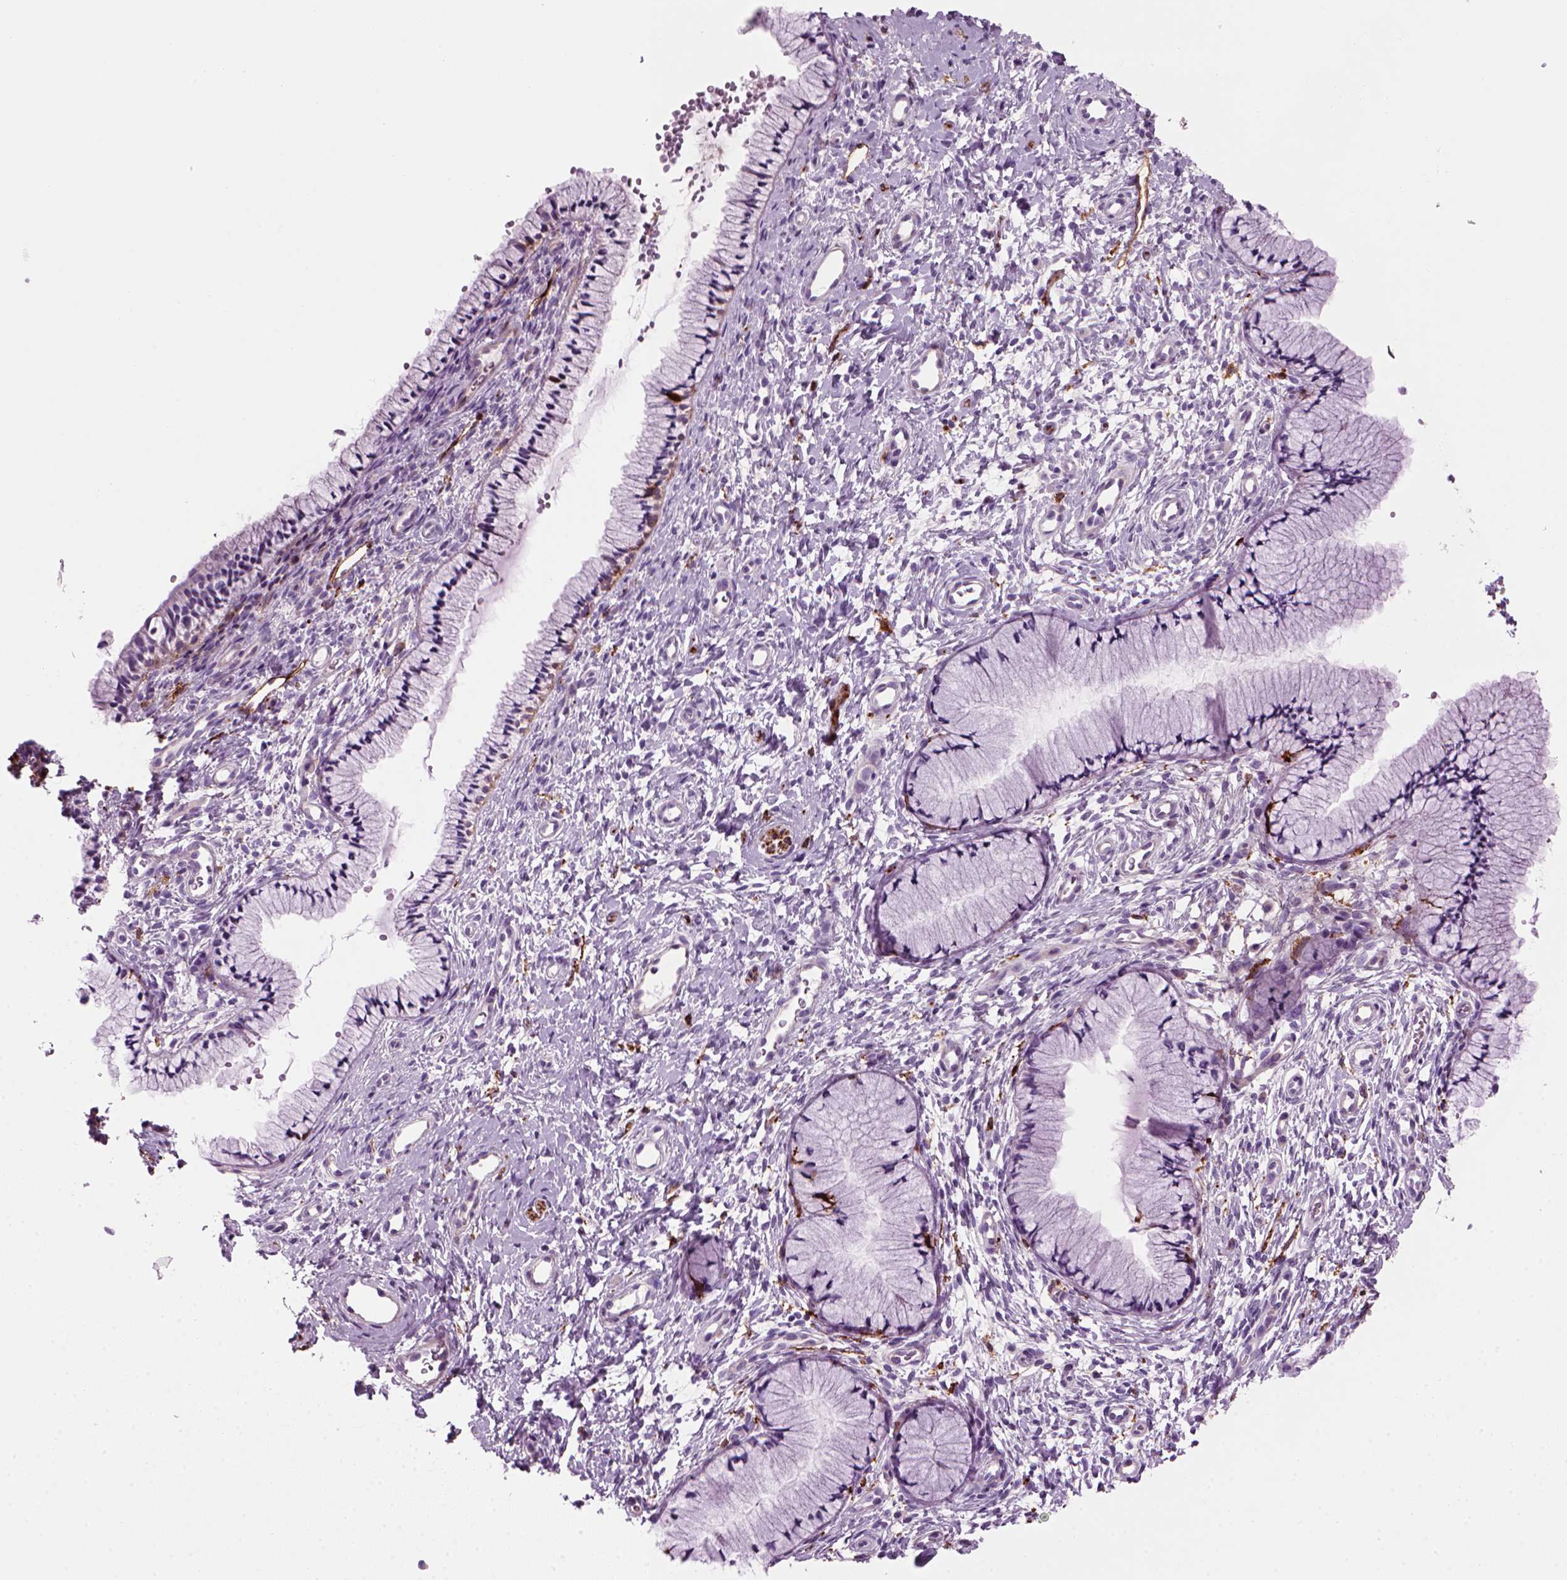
{"staining": {"intensity": "negative", "quantity": "none", "location": "none"}, "tissue": "cervix", "cell_type": "Glandular cells", "image_type": "normal", "snomed": [{"axis": "morphology", "description": "Normal tissue, NOS"}, {"axis": "topography", "description": "Cervix"}], "caption": "DAB immunohistochemical staining of unremarkable cervix demonstrates no significant staining in glandular cells.", "gene": "MARCKS", "patient": {"sex": "female", "age": 36}}